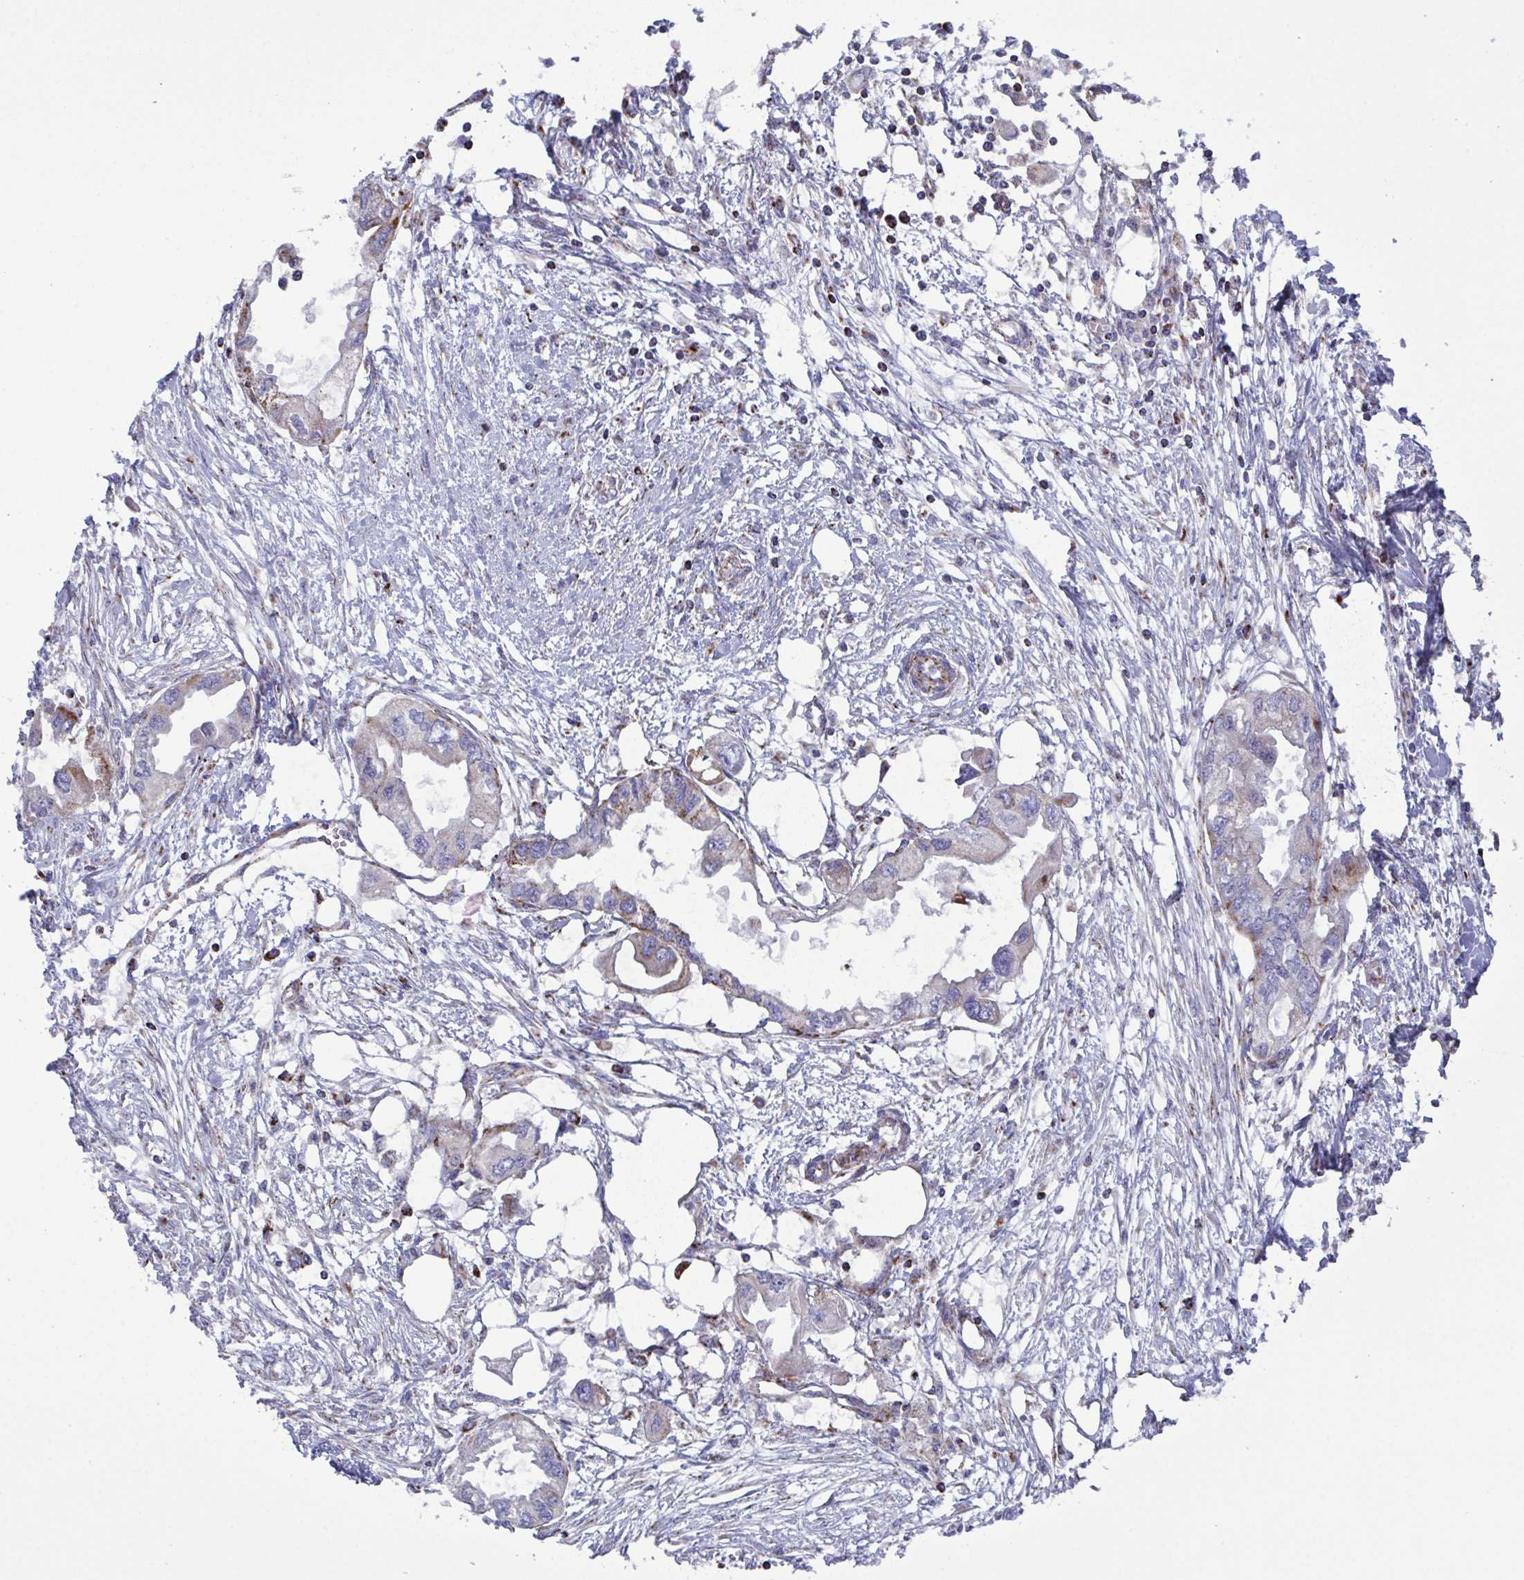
{"staining": {"intensity": "weak", "quantity": "<25%", "location": "cytoplasmic/membranous"}, "tissue": "endometrial cancer", "cell_type": "Tumor cells", "image_type": "cancer", "snomed": [{"axis": "morphology", "description": "Adenocarcinoma, NOS"}, {"axis": "morphology", "description": "Adenocarcinoma, metastatic, NOS"}, {"axis": "topography", "description": "Adipose tissue"}, {"axis": "topography", "description": "Endometrium"}], "caption": "Tumor cells show no significant expression in endometrial metastatic adenocarcinoma.", "gene": "CSDE1", "patient": {"sex": "female", "age": 67}}